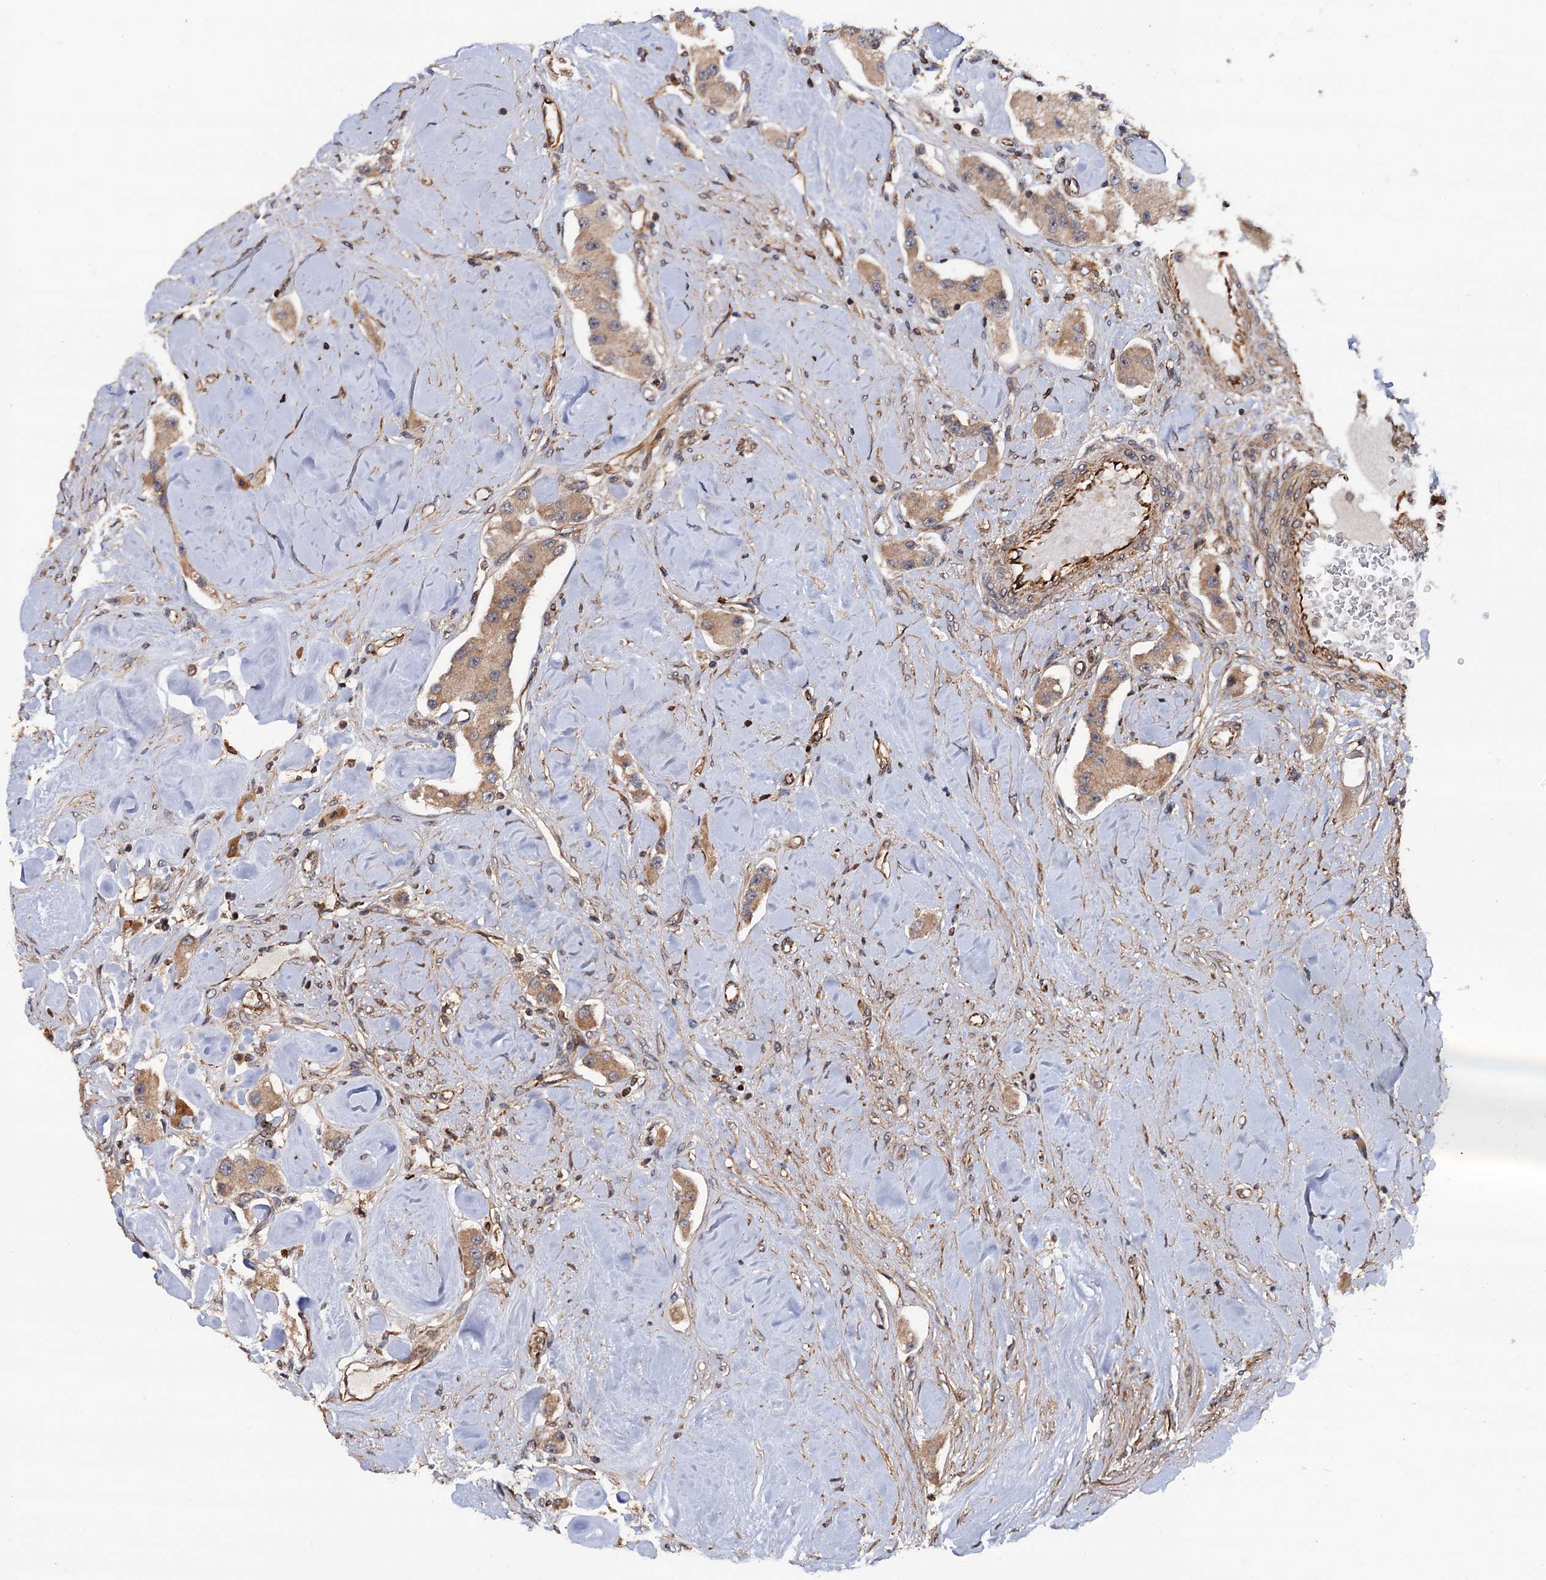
{"staining": {"intensity": "weak", "quantity": ">75%", "location": "cytoplasmic/membranous"}, "tissue": "carcinoid", "cell_type": "Tumor cells", "image_type": "cancer", "snomed": [{"axis": "morphology", "description": "Carcinoid, malignant, NOS"}, {"axis": "topography", "description": "Pancreas"}], "caption": "The image exhibits staining of carcinoid (malignant), revealing weak cytoplasmic/membranous protein staining (brown color) within tumor cells. (Brightfield microscopy of DAB IHC at high magnification).", "gene": "FSIP1", "patient": {"sex": "male", "age": 41}}